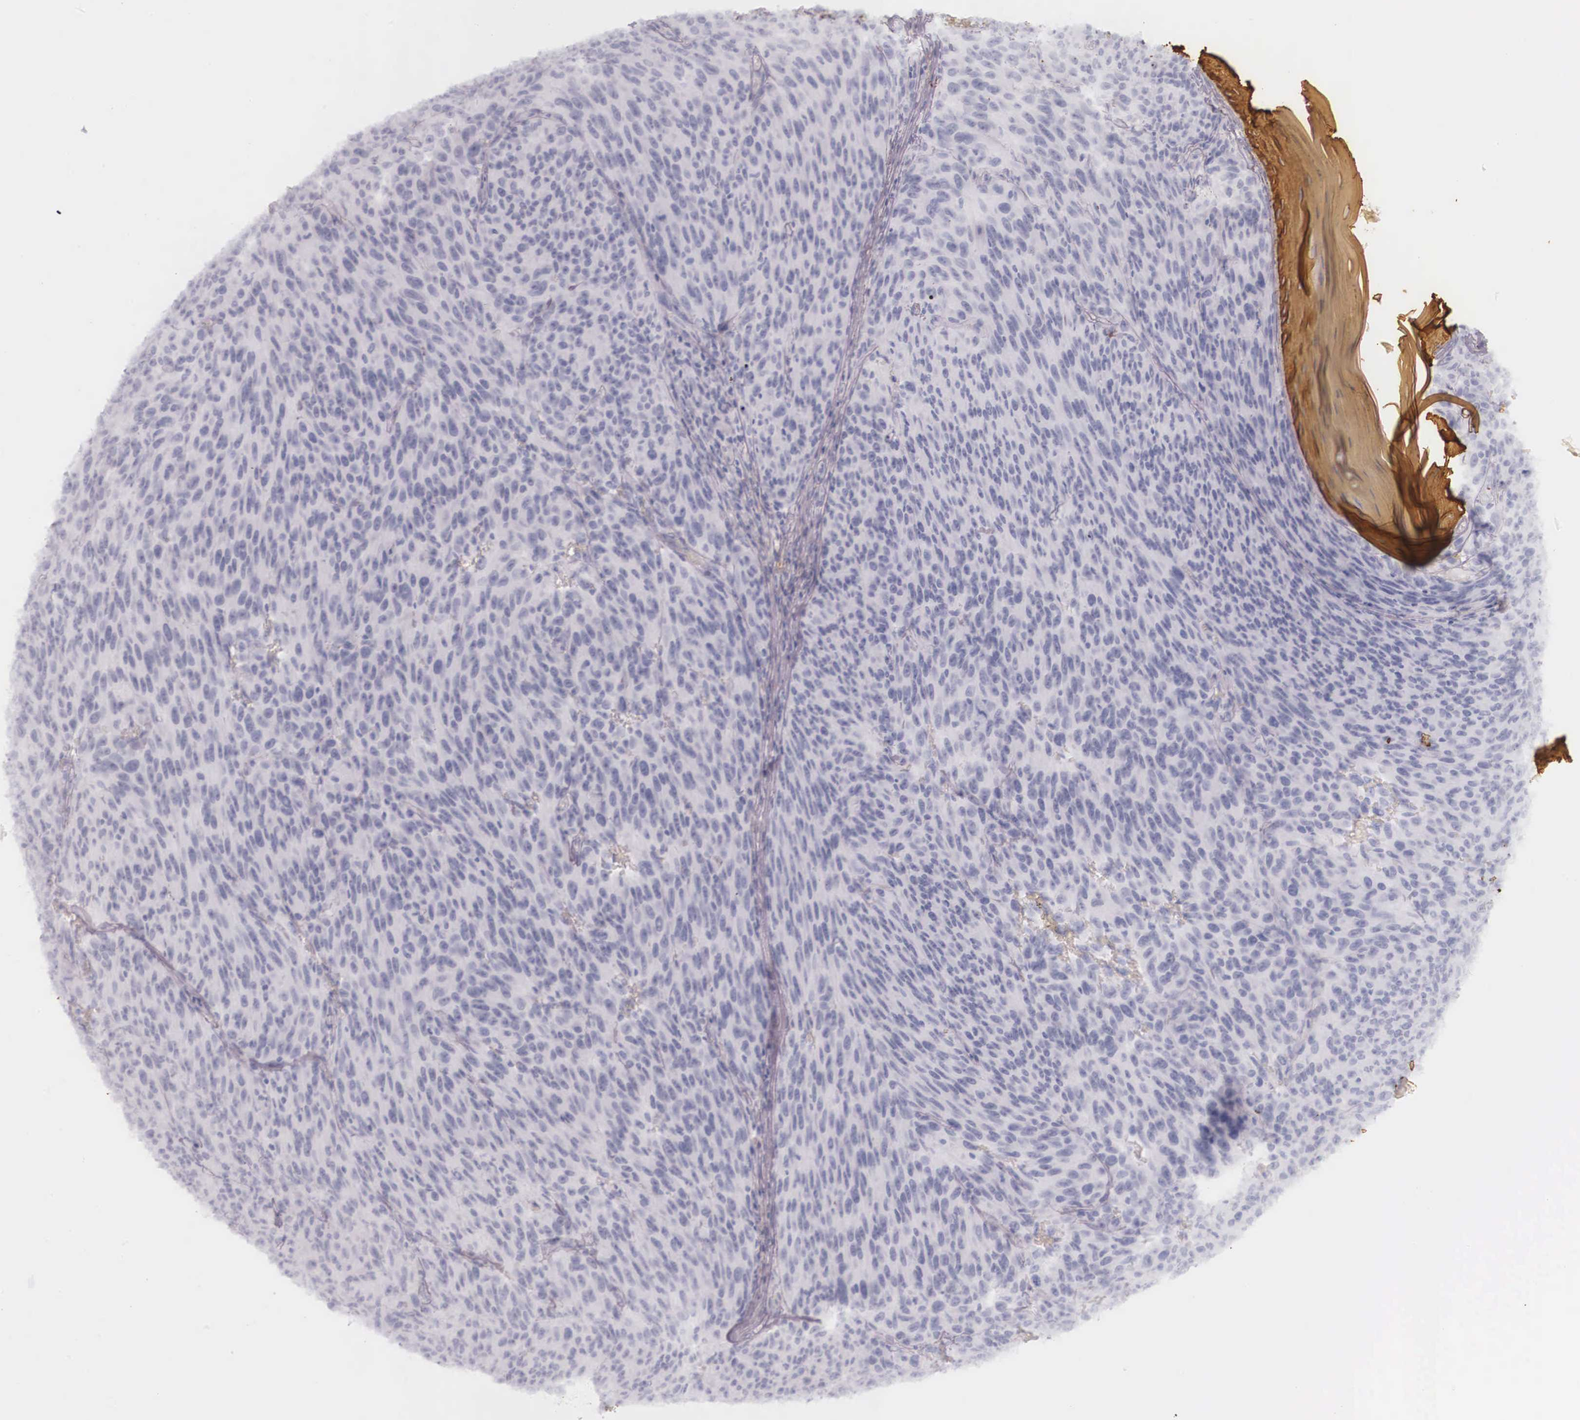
{"staining": {"intensity": "negative", "quantity": "none", "location": "none"}, "tissue": "melanoma", "cell_type": "Tumor cells", "image_type": "cancer", "snomed": [{"axis": "morphology", "description": "Malignant melanoma, NOS"}, {"axis": "topography", "description": "Skin"}], "caption": "An image of human malignant melanoma is negative for staining in tumor cells. The staining is performed using DAB brown chromogen with nuclei counter-stained in using hematoxylin.", "gene": "KRT14", "patient": {"sex": "male", "age": 76}}